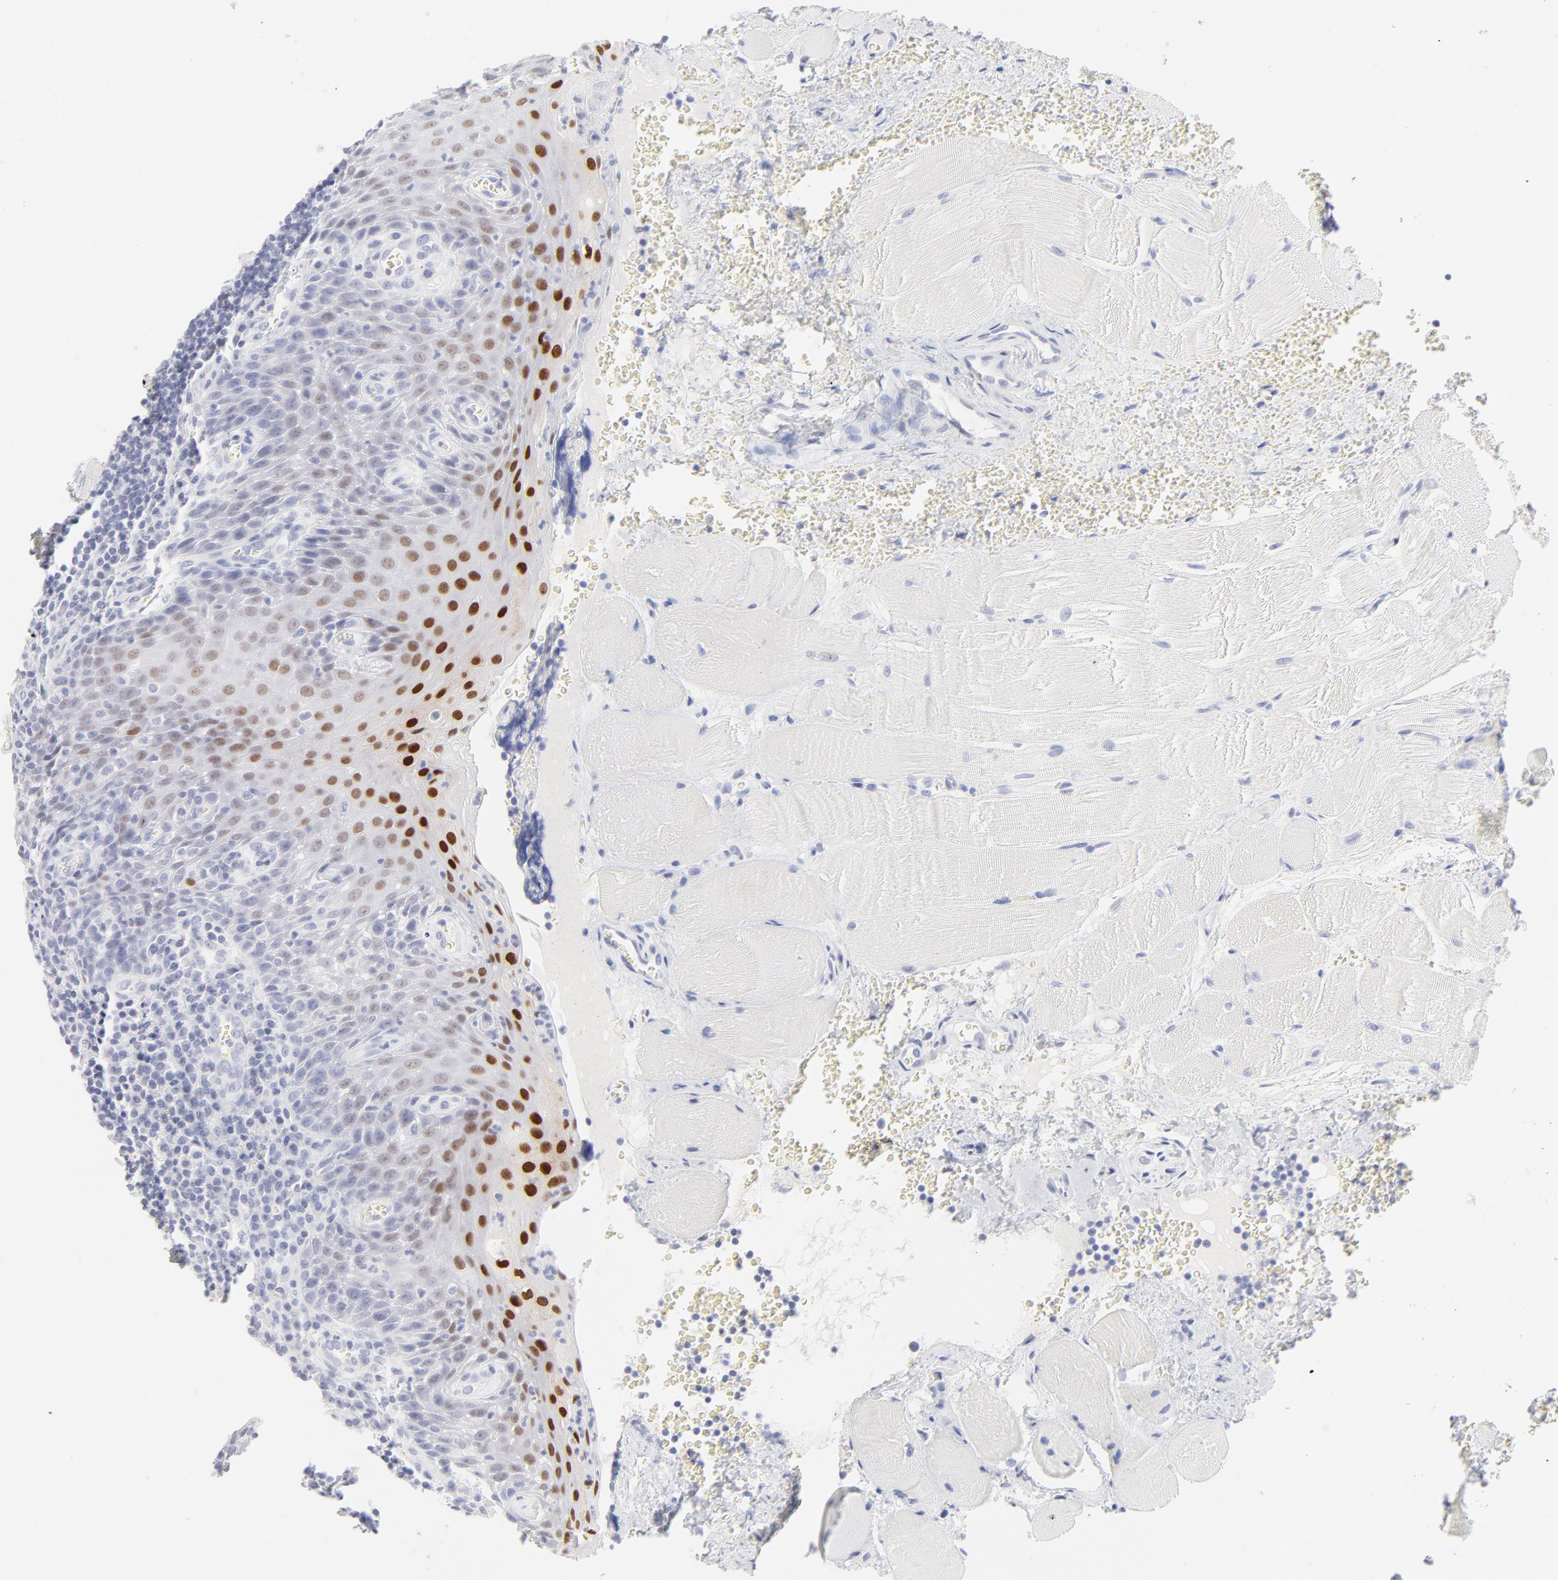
{"staining": {"intensity": "negative", "quantity": "none", "location": "none"}, "tissue": "tonsil", "cell_type": "Germinal center cells", "image_type": "normal", "snomed": [{"axis": "morphology", "description": "Normal tissue, NOS"}, {"axis": "topography", "description": "Tonsil"}], "caption": "Germinal center cells are negative for brown protein staining in unremarkable tonsil. Brightfield microscopy of immunohistochemistry stained with DAB (brown) and hematoxylin (blue), captured at high magnification.", "gene": "ELF3", "patient": {"sex": "male", "age": 20}}